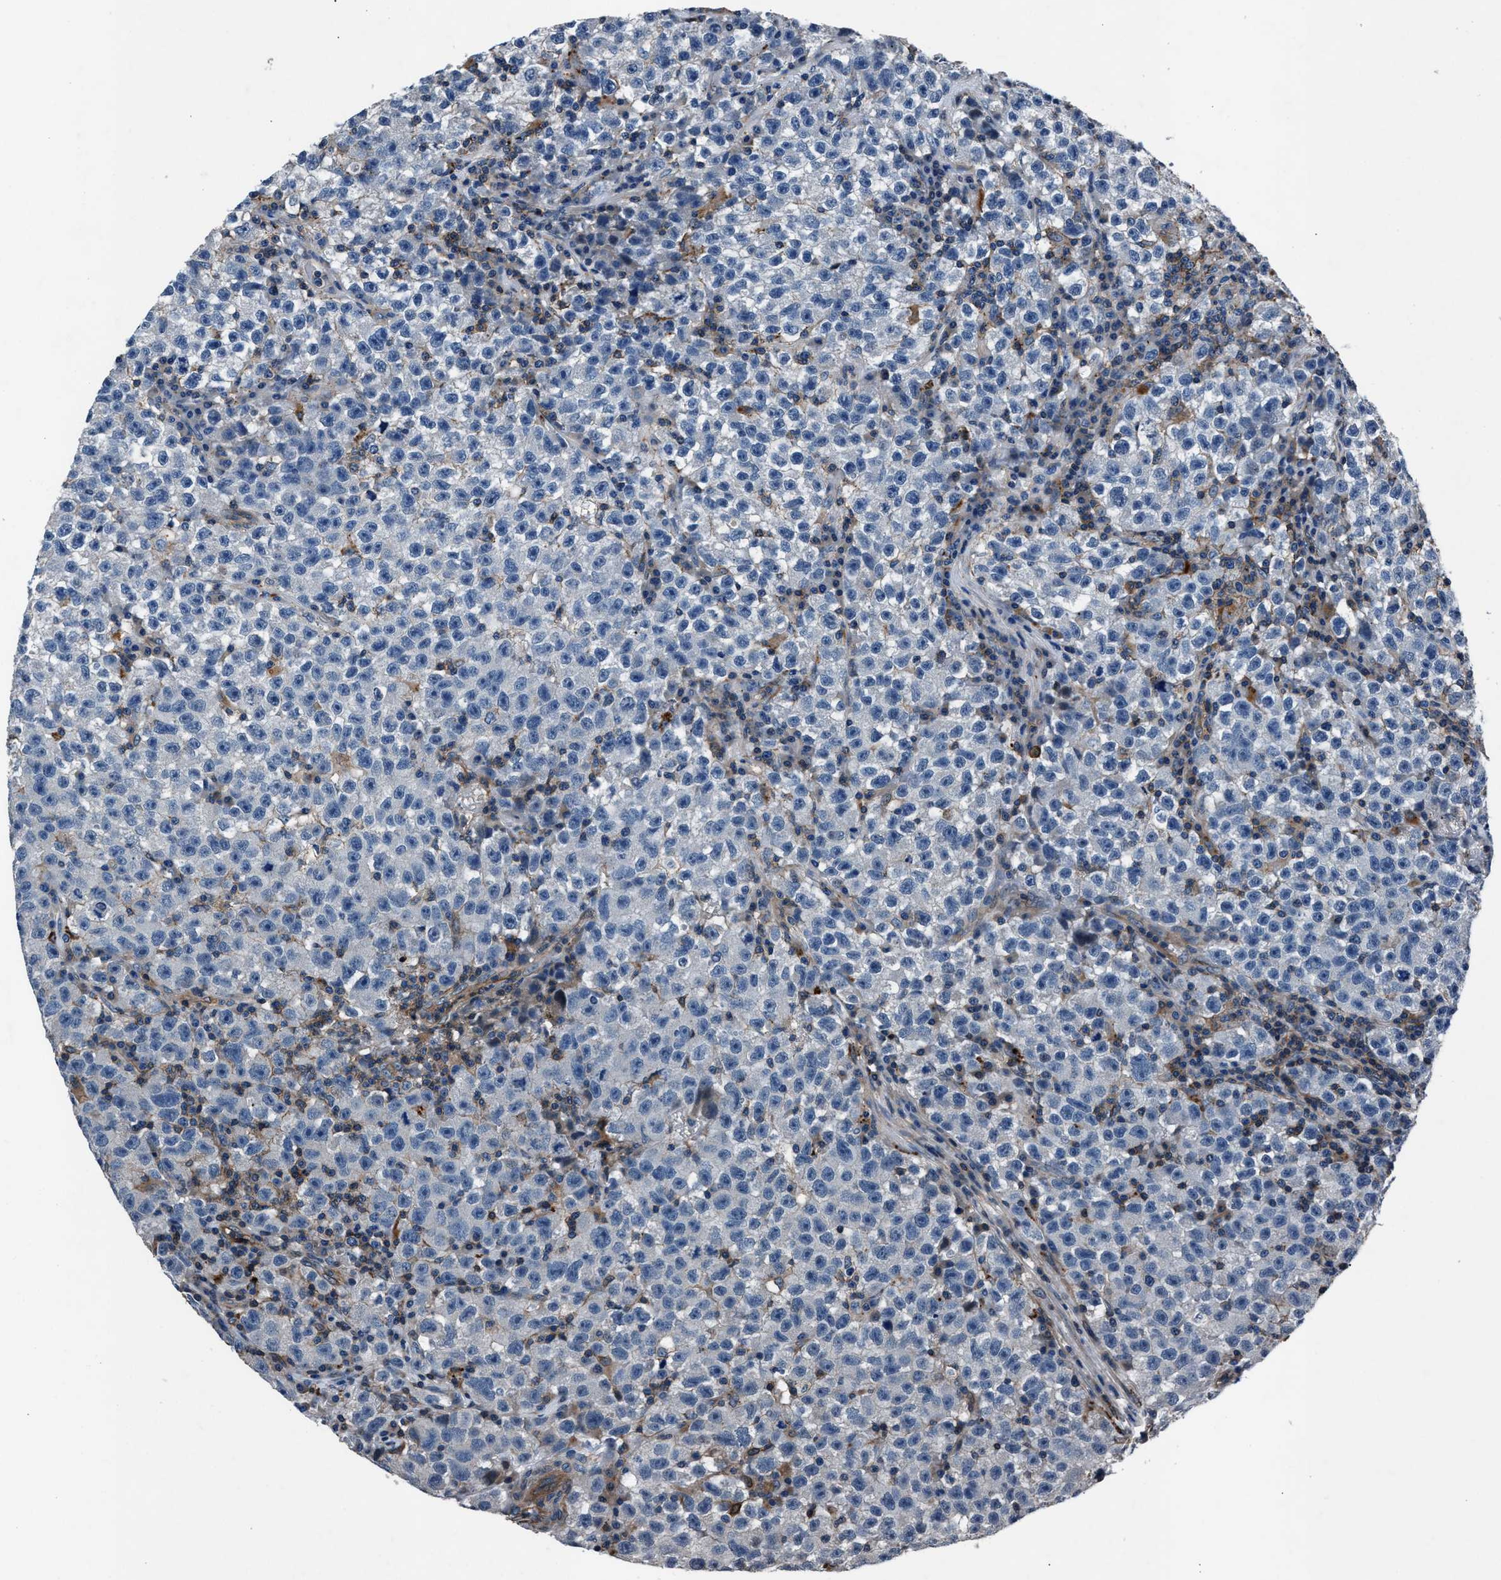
{"staining": {"intensity": "negative", "quantity": "none", "location": "none"}, "tissue": "testis cancer", "cell_type": "Tumor cells", "image_type": "cancer", "snomed": [{"axis": "morphology", "description": "Seminoma, NOS"}, {"axis": "topography", "description": "Testis"}], "caption": "Tumor cells show no significant protein staining in testis cancer (seminoma).", "gene": "MFSD11", "patient": {"sex": "male", "age": 22}}